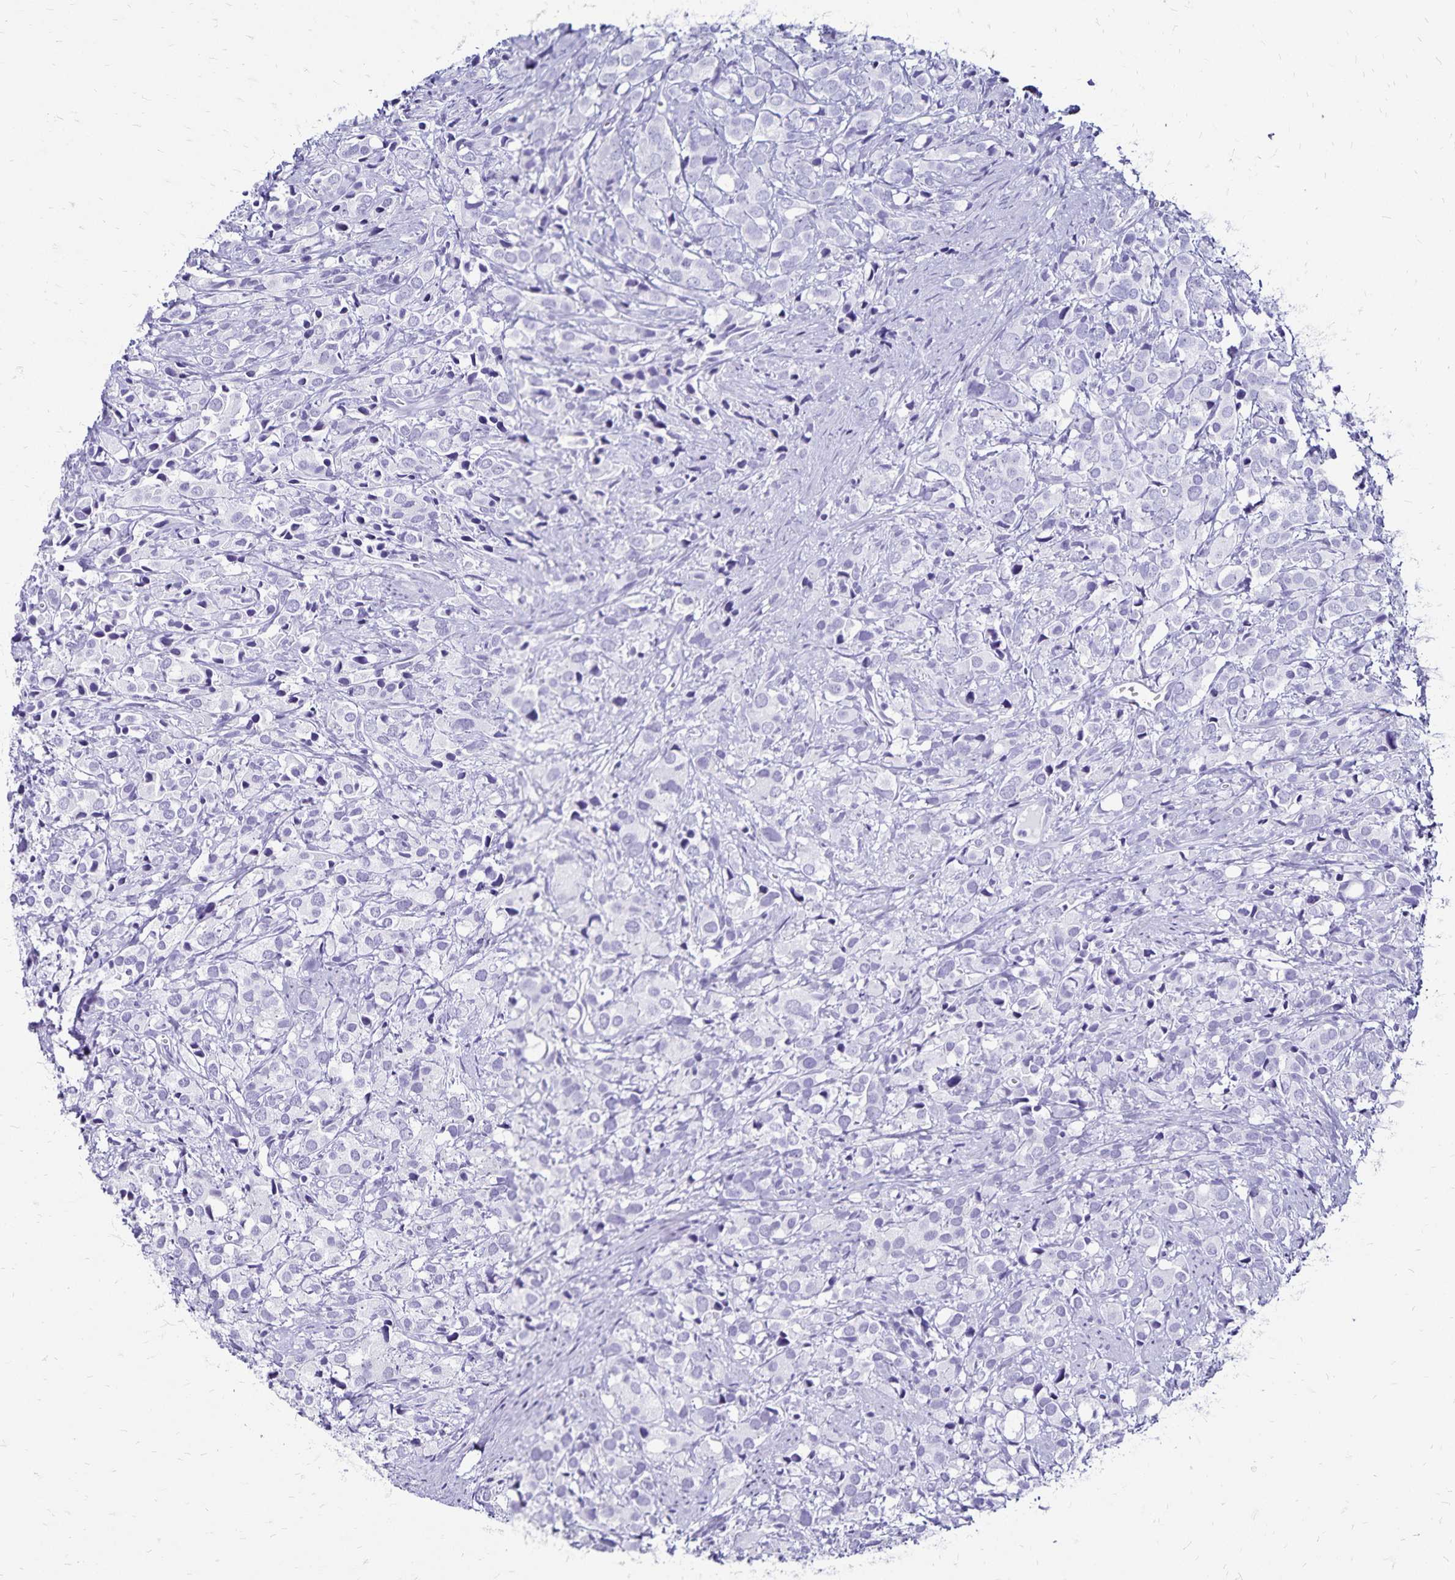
{"staining": {"intensity": "negative", "quantity": "none", "location": "none"}, "tissue": "prostate cancer", "cell_type": "Tumor cells", "image_type": "cancer", "snomed": [{"axis": "morphology", "description": "Adenocarcinoma, High grade"}, {"axis": "topography", "description": "Prostate"}], "caption": "High magnification brightfield microscopy of prostate high-grade adenocarcinoma stained with DAB (brown) and counterstained with hematoxylin (blue): tumor cells show no significant expression. (DAB (3,3'-diaminobenzidine) IHC with hematoxylin counter stain).", "gene": "LIN28B", "patient": {"sex": "male", "age": 86}}